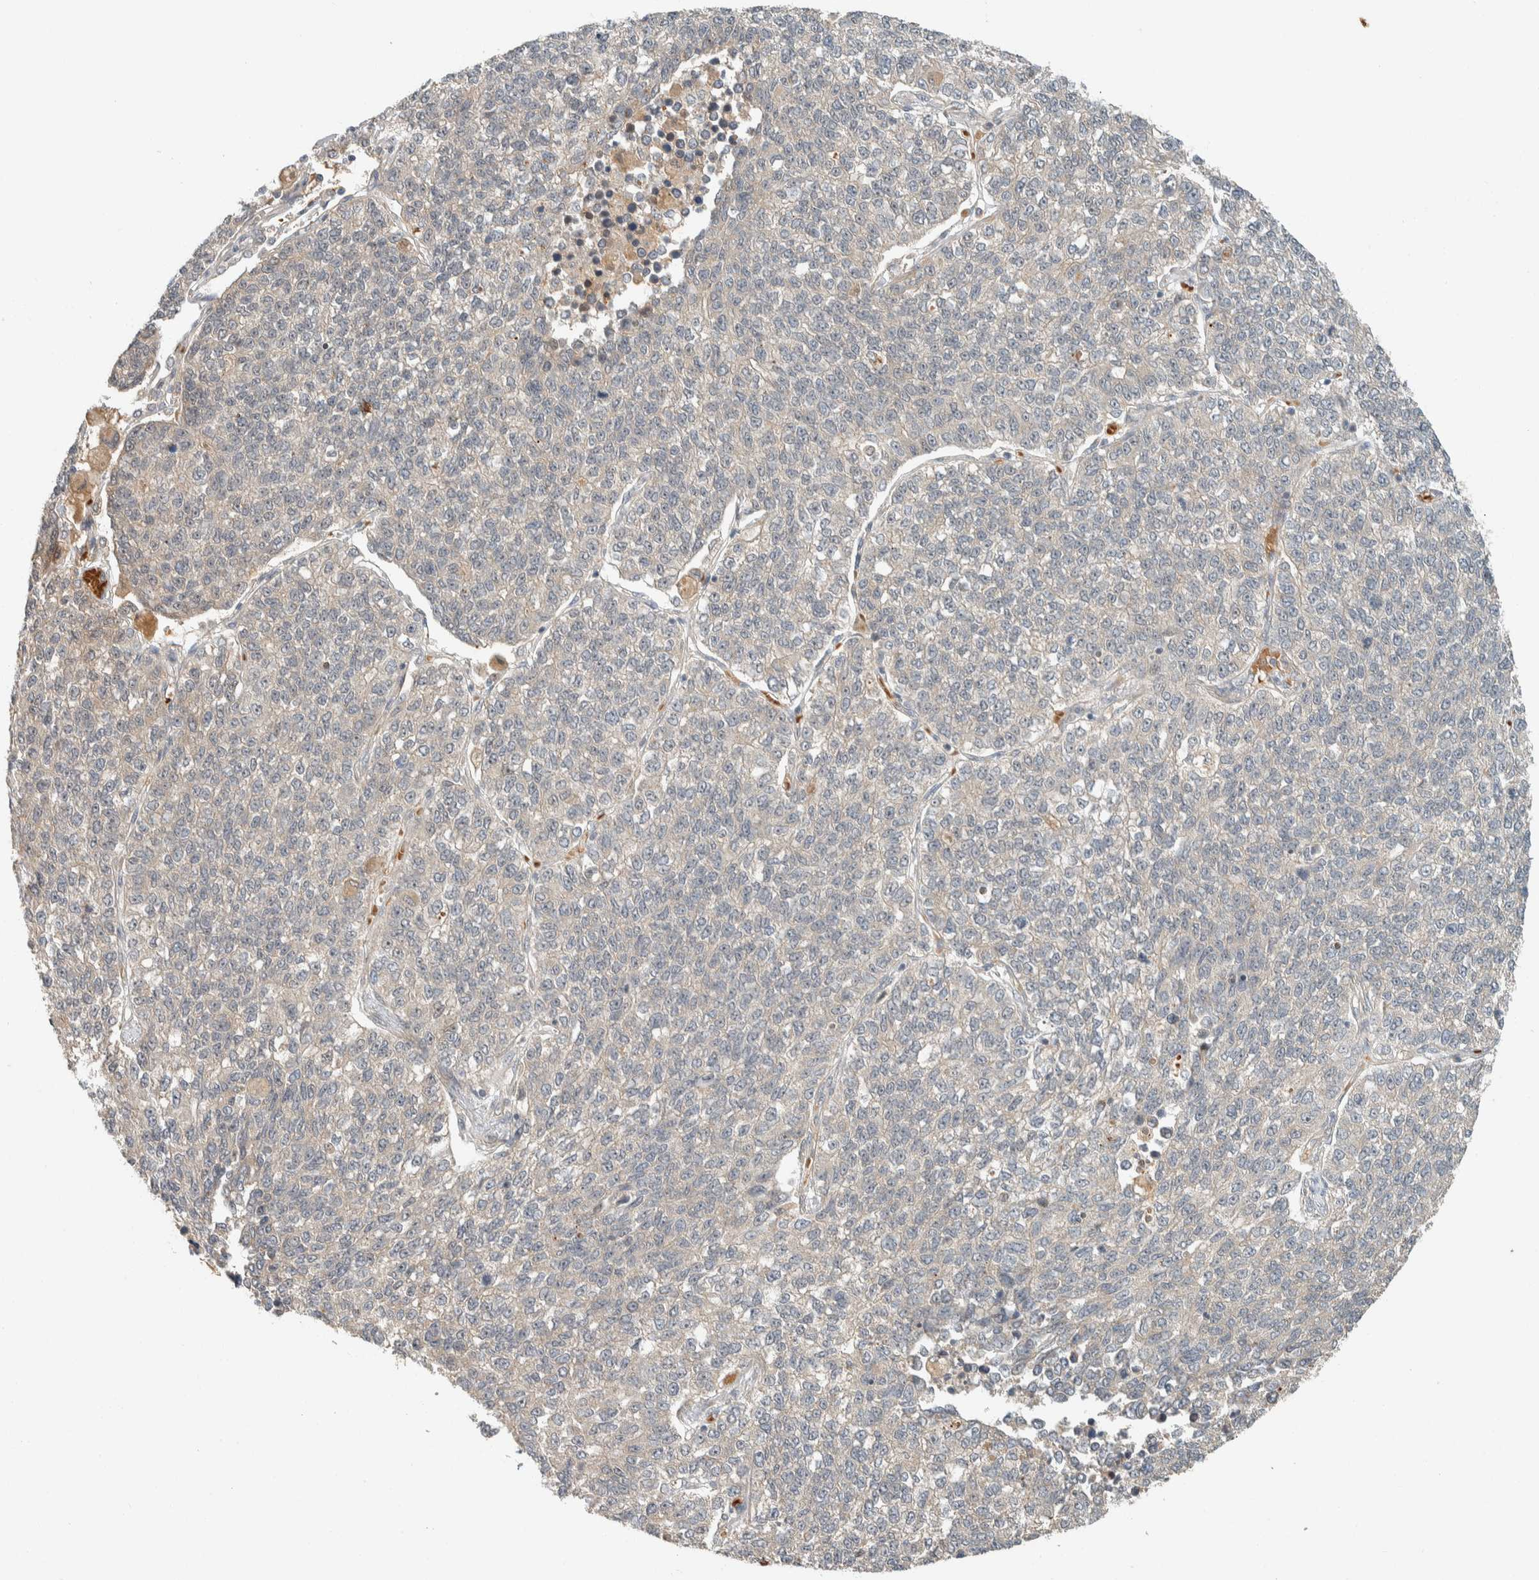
{"staining": {"intensity": "negative", "quantity": "none", "location": "none"}, "tissue": "lung cancer", "cell_type": "Tumor cells", "image_type": "cancer", "snomed": [{"axis": "morphology", "description": "Adenocarcinoma, NOS"}, {"axis": "topography", "description": "Lung"}], "caption": "This is an immunohistochemistry histopathology image of lung cancer. There is no staining in tumor cells.", "gene": "ZBTB2", "patient": {"sex": "male", "age": 49}}